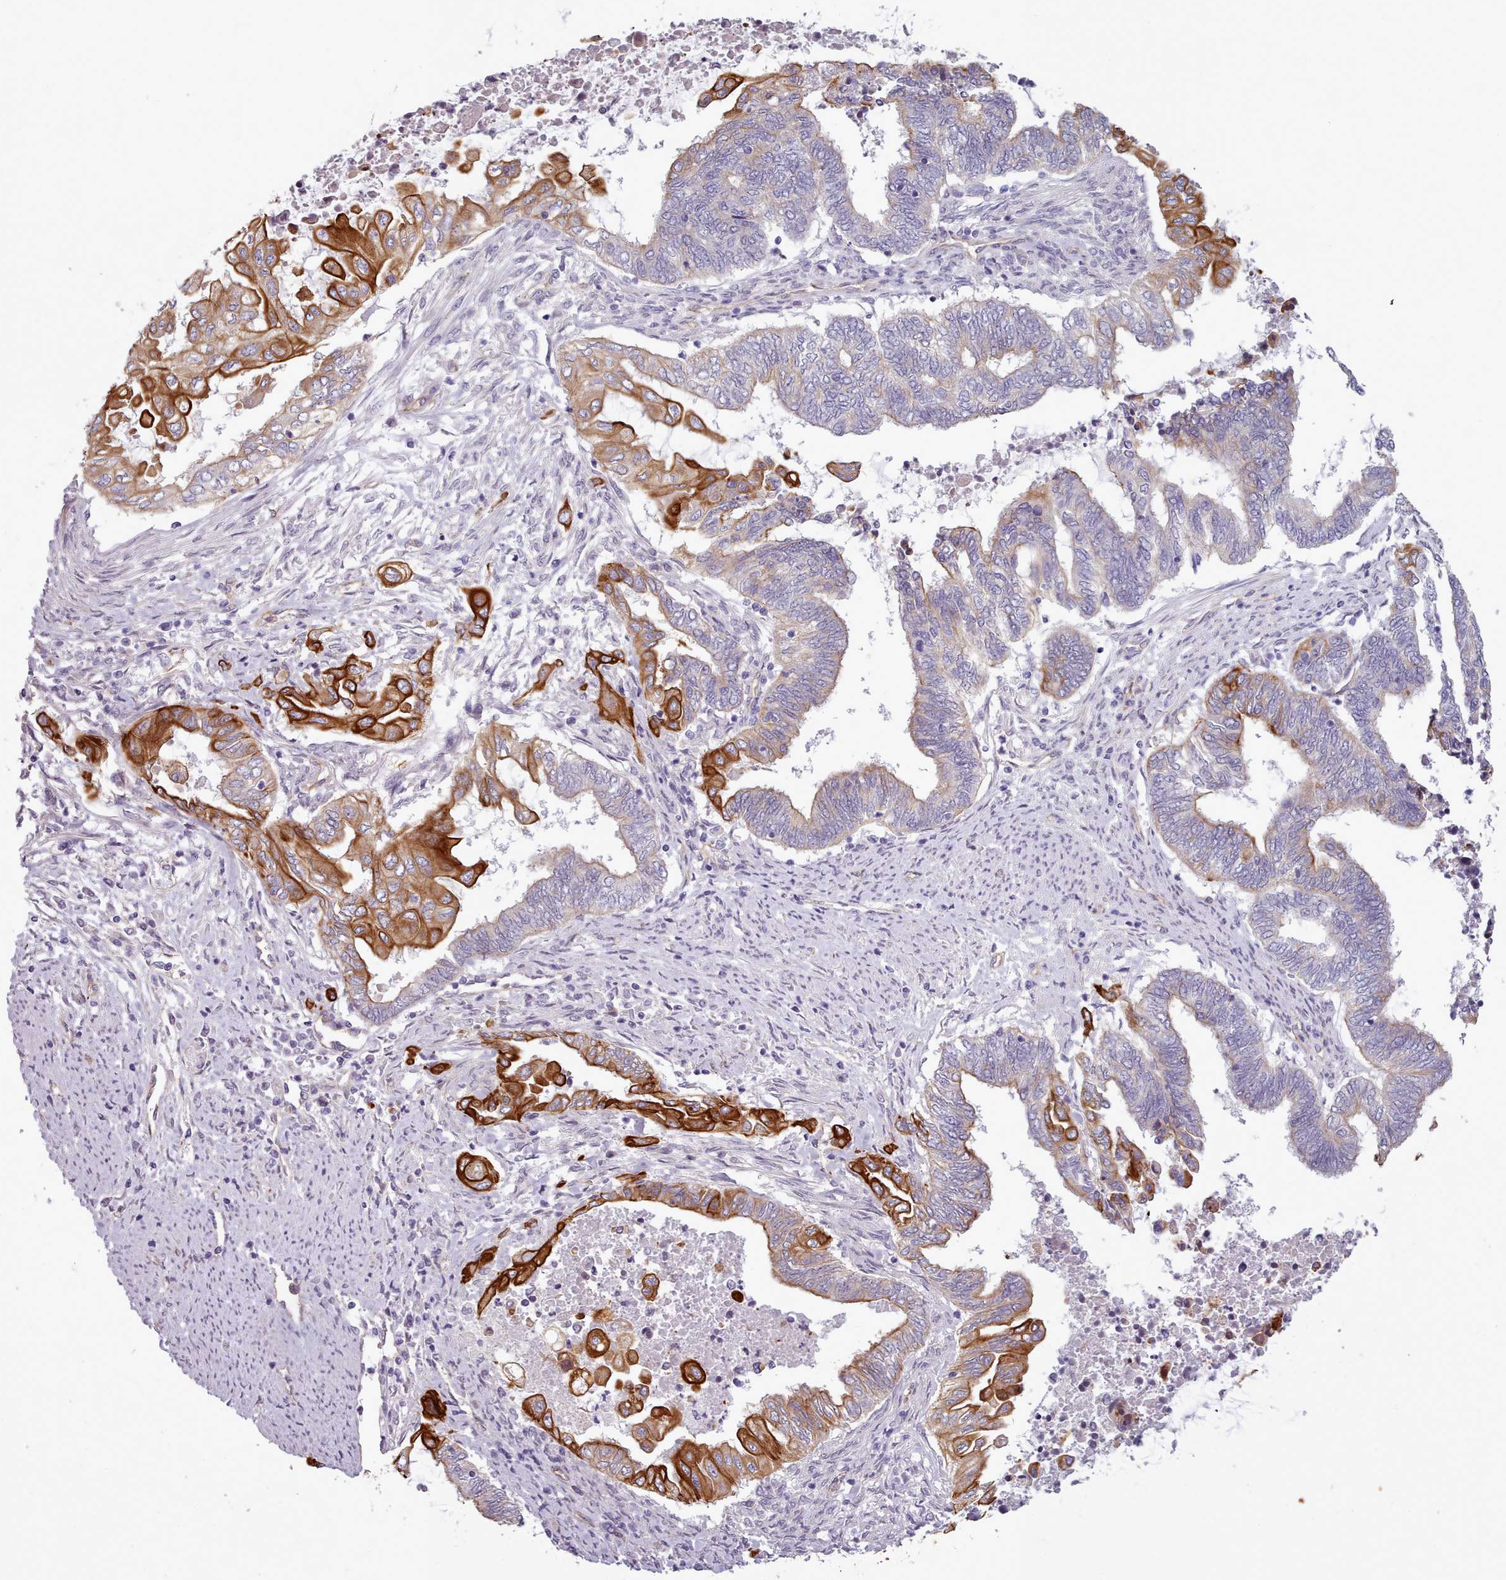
{"staining": {"intensity": "strong", "quantity": "25%-75%", "location": "cytoplasmic/membranous"}, "tissue": "endometrial cancer", "cell_type": "Tumor cells", "image_type": "cancer", "snomed": [{"axis": "morphology", "description": "Adenocarcinoma, NOS"}, {"axis": "topography", "description": "Uterus"}, {"axis": "topography", "description": "Endometrium"}], "caption": "Protein analysis of endometrial cancer (adenocarcinoma) tissue displays strong cytoplasmic/membranous staining in approximately 25%-75% of tumor cells.", "gene": "PLD4", "patient": {"sex": "female", "age": 70}}